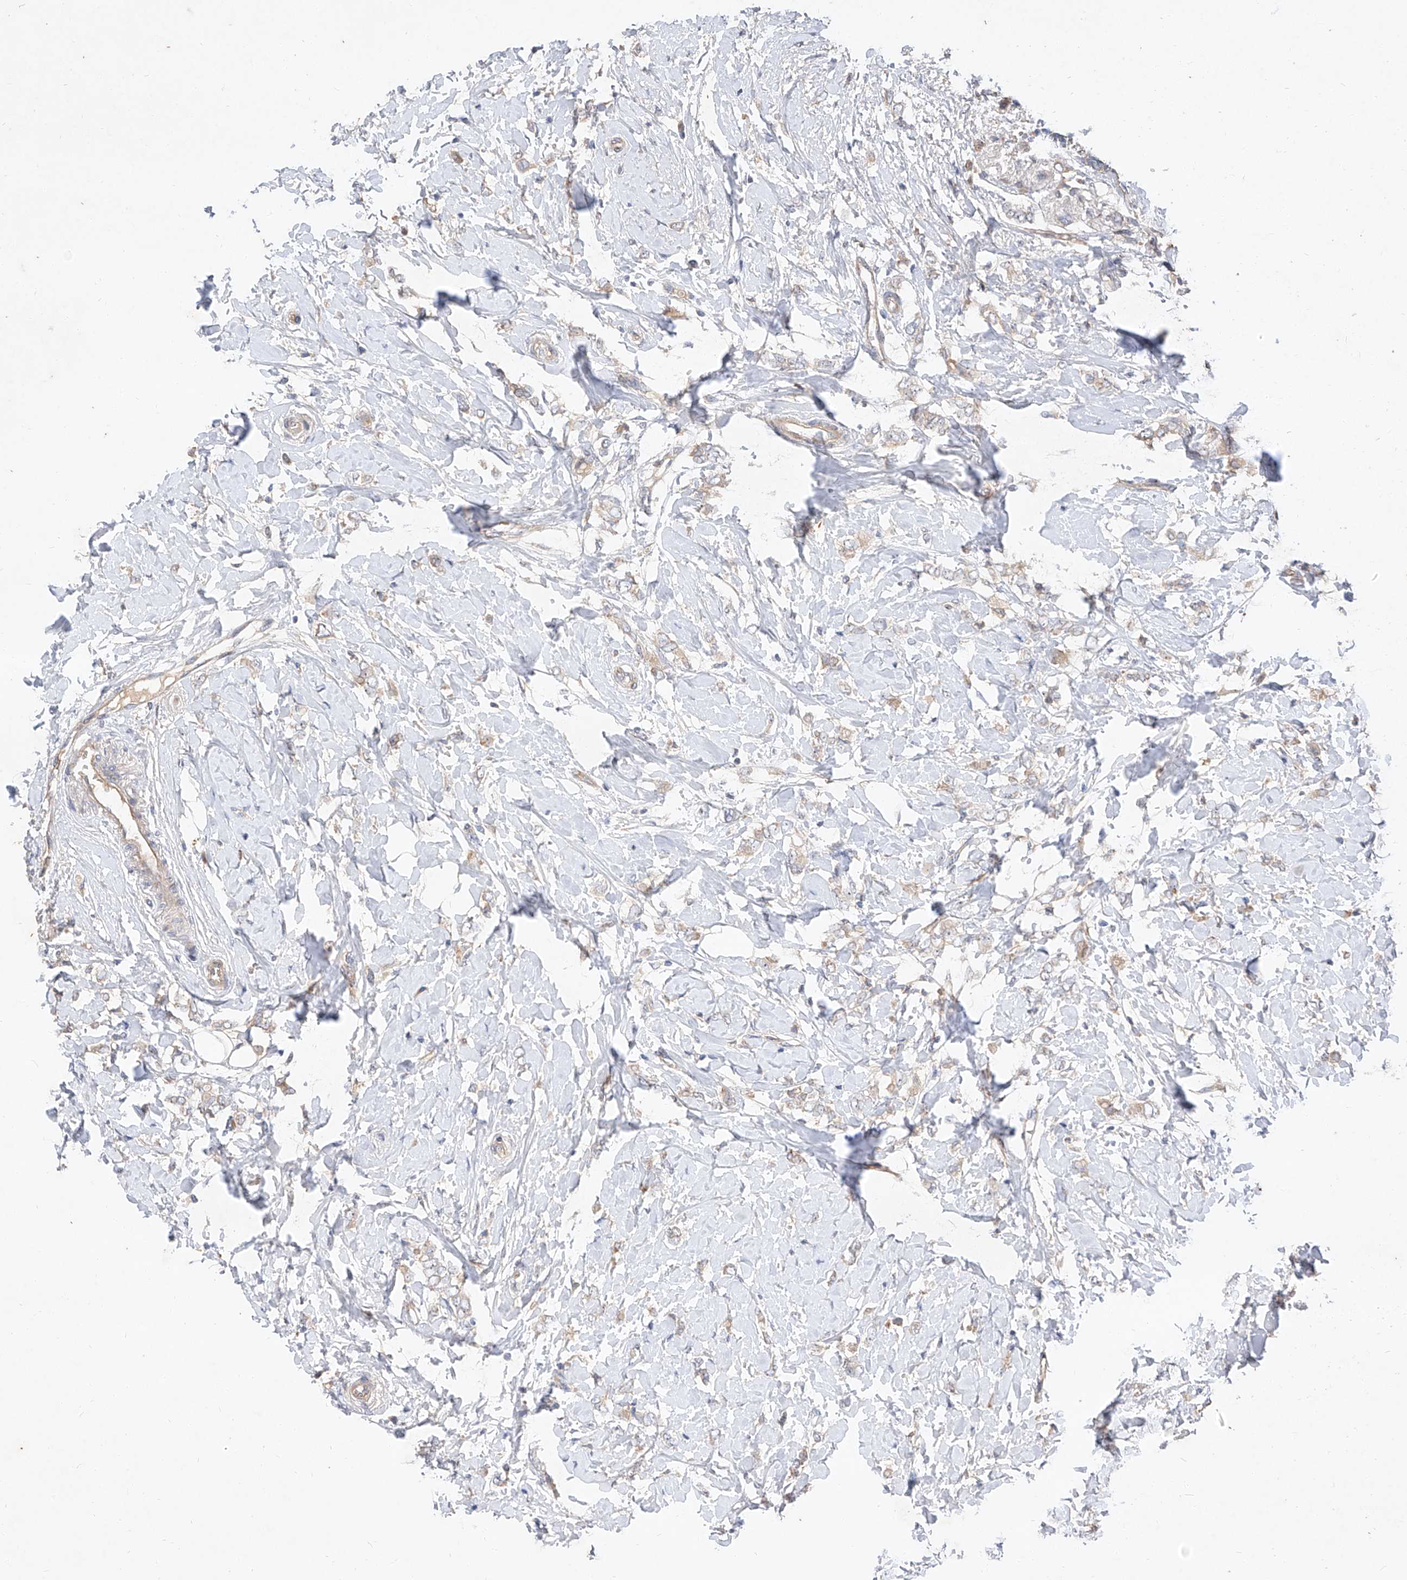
{"staining": {"intensity": "weak", "quantity": ">75%", "location": "cytoplasmic/membranous"}, "tissue": "breast cancer", "cell_type": "Tumor cells", "image_type": "cancer", "snomed": [{"axis": "morphology", "description": "Normal tissue, NOS"}, {"axis": "morphology", "description": "Lobular carcinoma"}, {"axis": "topography", "description": "Breast"}], "caption": "Immunohistochemical staining of breast cancer demonstrates low levels of weak cytoplasmic/membranous protein positivity in approximately >75% of tumor cells.", "gene": "DIRAS3", "patient": {"sex": "female", "age": 47}}